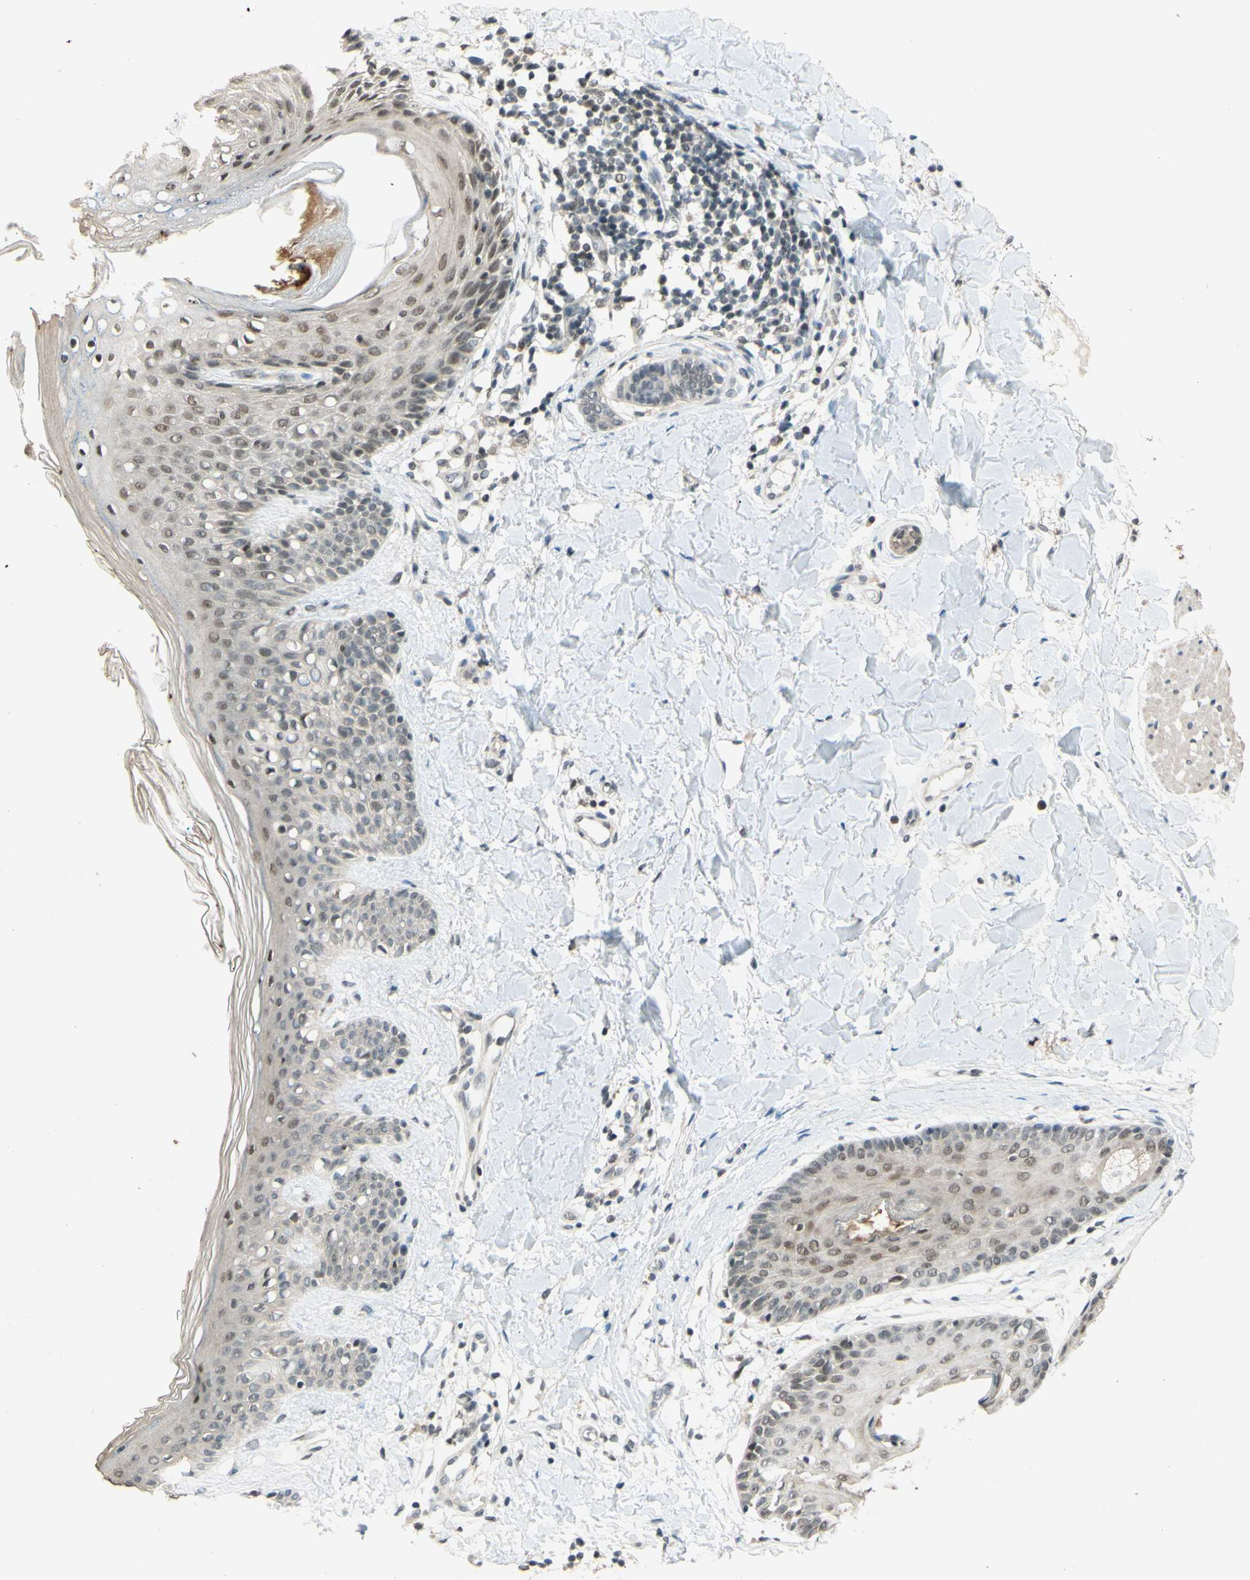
{"staining": {"intensity": "weak", "quantity": ">75%", "location": "nuclear"}, "tissue": "skin", "cell_type": "Fibroblasts", "image_type": "normal", "snomed": [{"axis": "morphology", "description": "Normal tissue, NOS"}, {"axis": "topography", "description": "Skin"}], "caption": "A high-resolution photomicrograph shows immunohistochemistry staining of unremarkable skin, which exhibits weak nuclear staining in approximately >75% of fibroblasts.", "gene": "SMARCB1", "patient": {"sex": "male", "age": 16}}